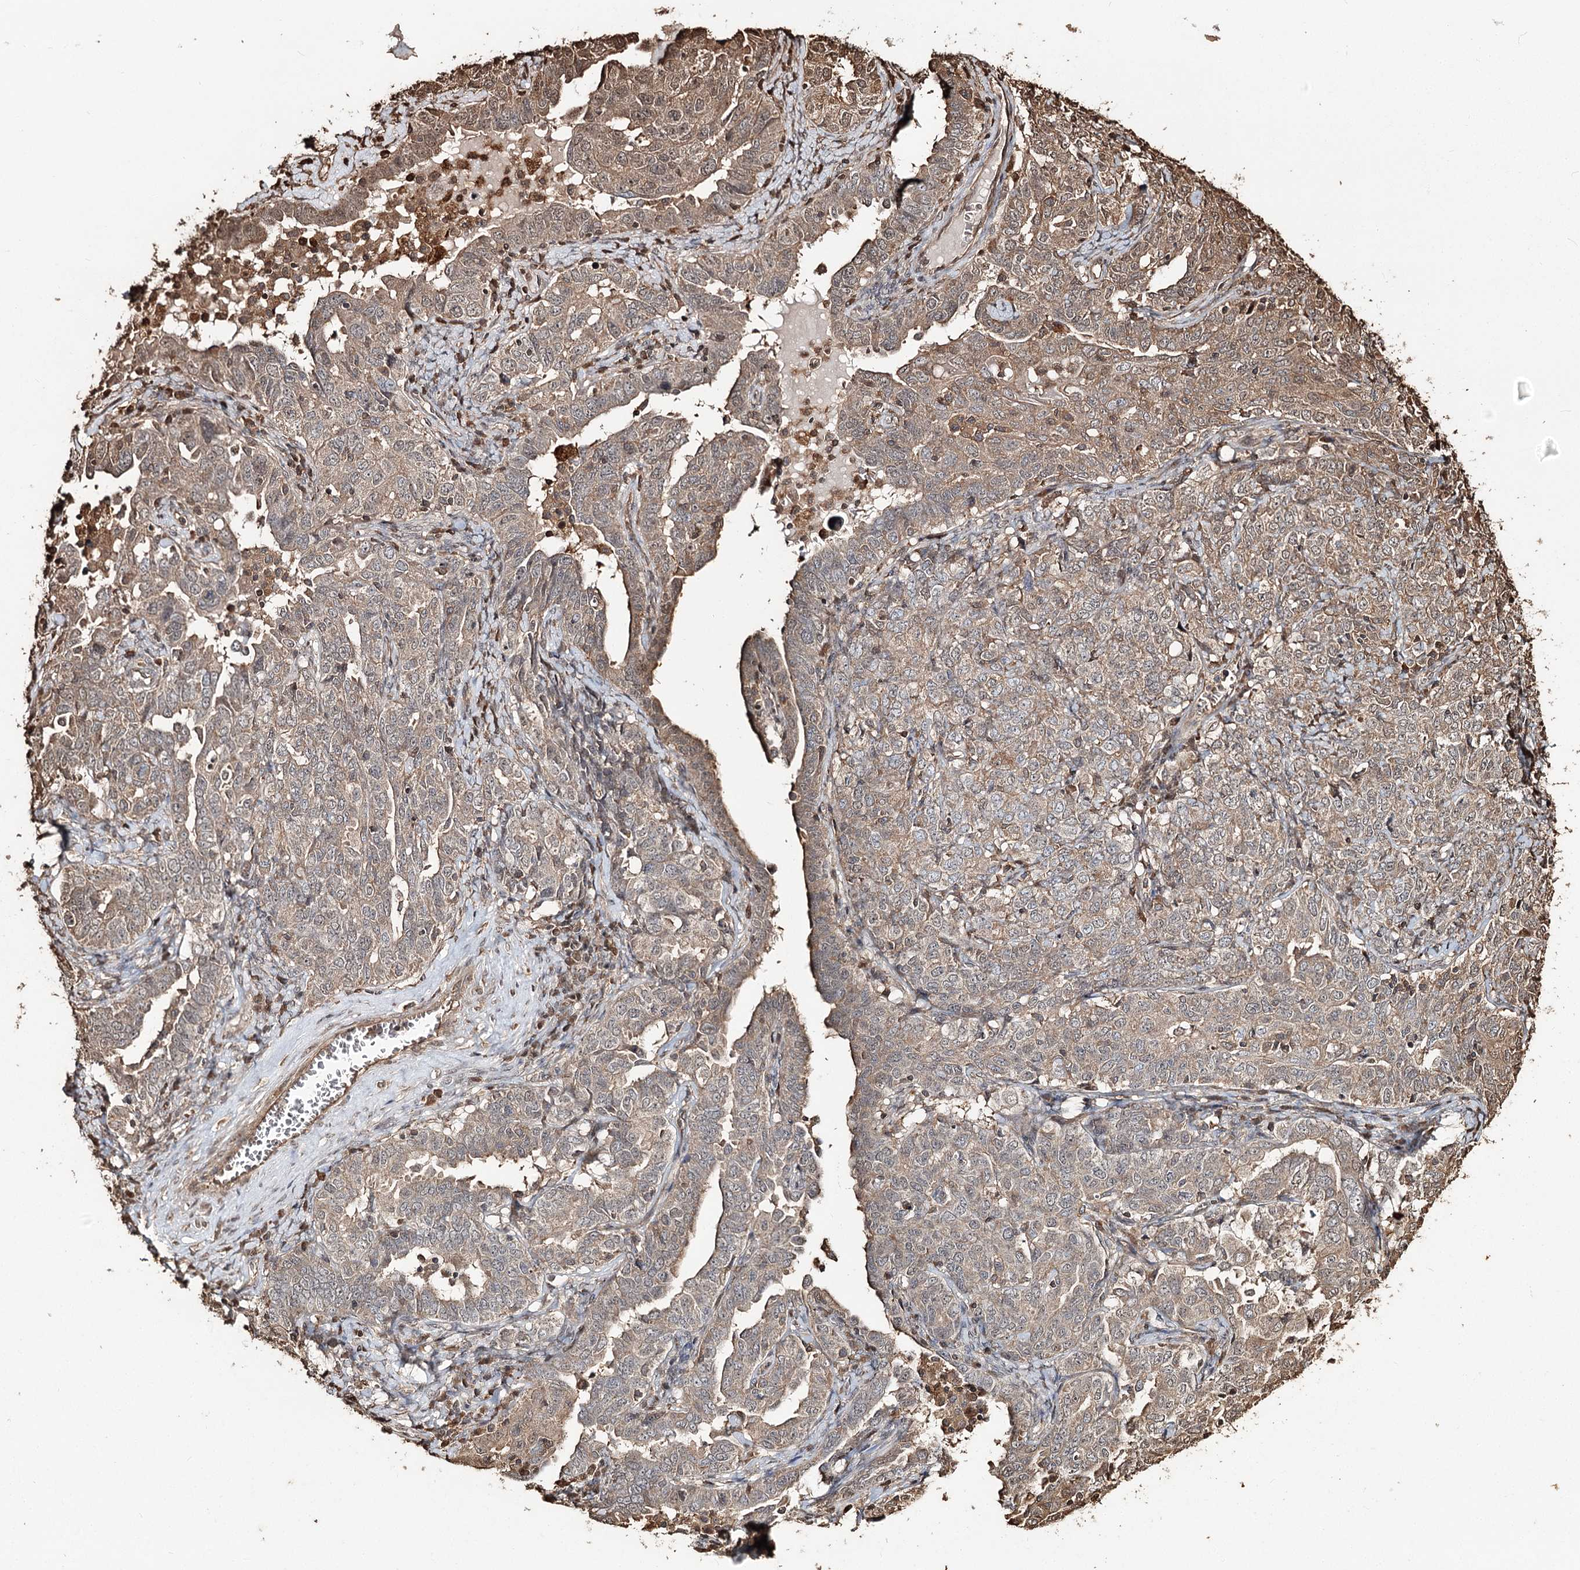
{"staining": {"intensity": "moderate", "quantity": "25%-75%", "location": "cytoplasmic/membranous"}, "tissue": "ovarian cancer", "cell_type": "Tumor cells", "image_type": "cancer", "snomed": [{"axis": "morphology", "description": "Carcinoma, endometroid"}, {"axis": "topography", "description": "Ovary"}], "caption": "Immunohistochemical staining of ovarian endometroid carcinoma exhibits moderate cytoplasmic/membranous protein staining in approximately 25%-75% of tumor cells.", "gene": "PLCH1", "patient": {"sex": "female", "age": 62}}